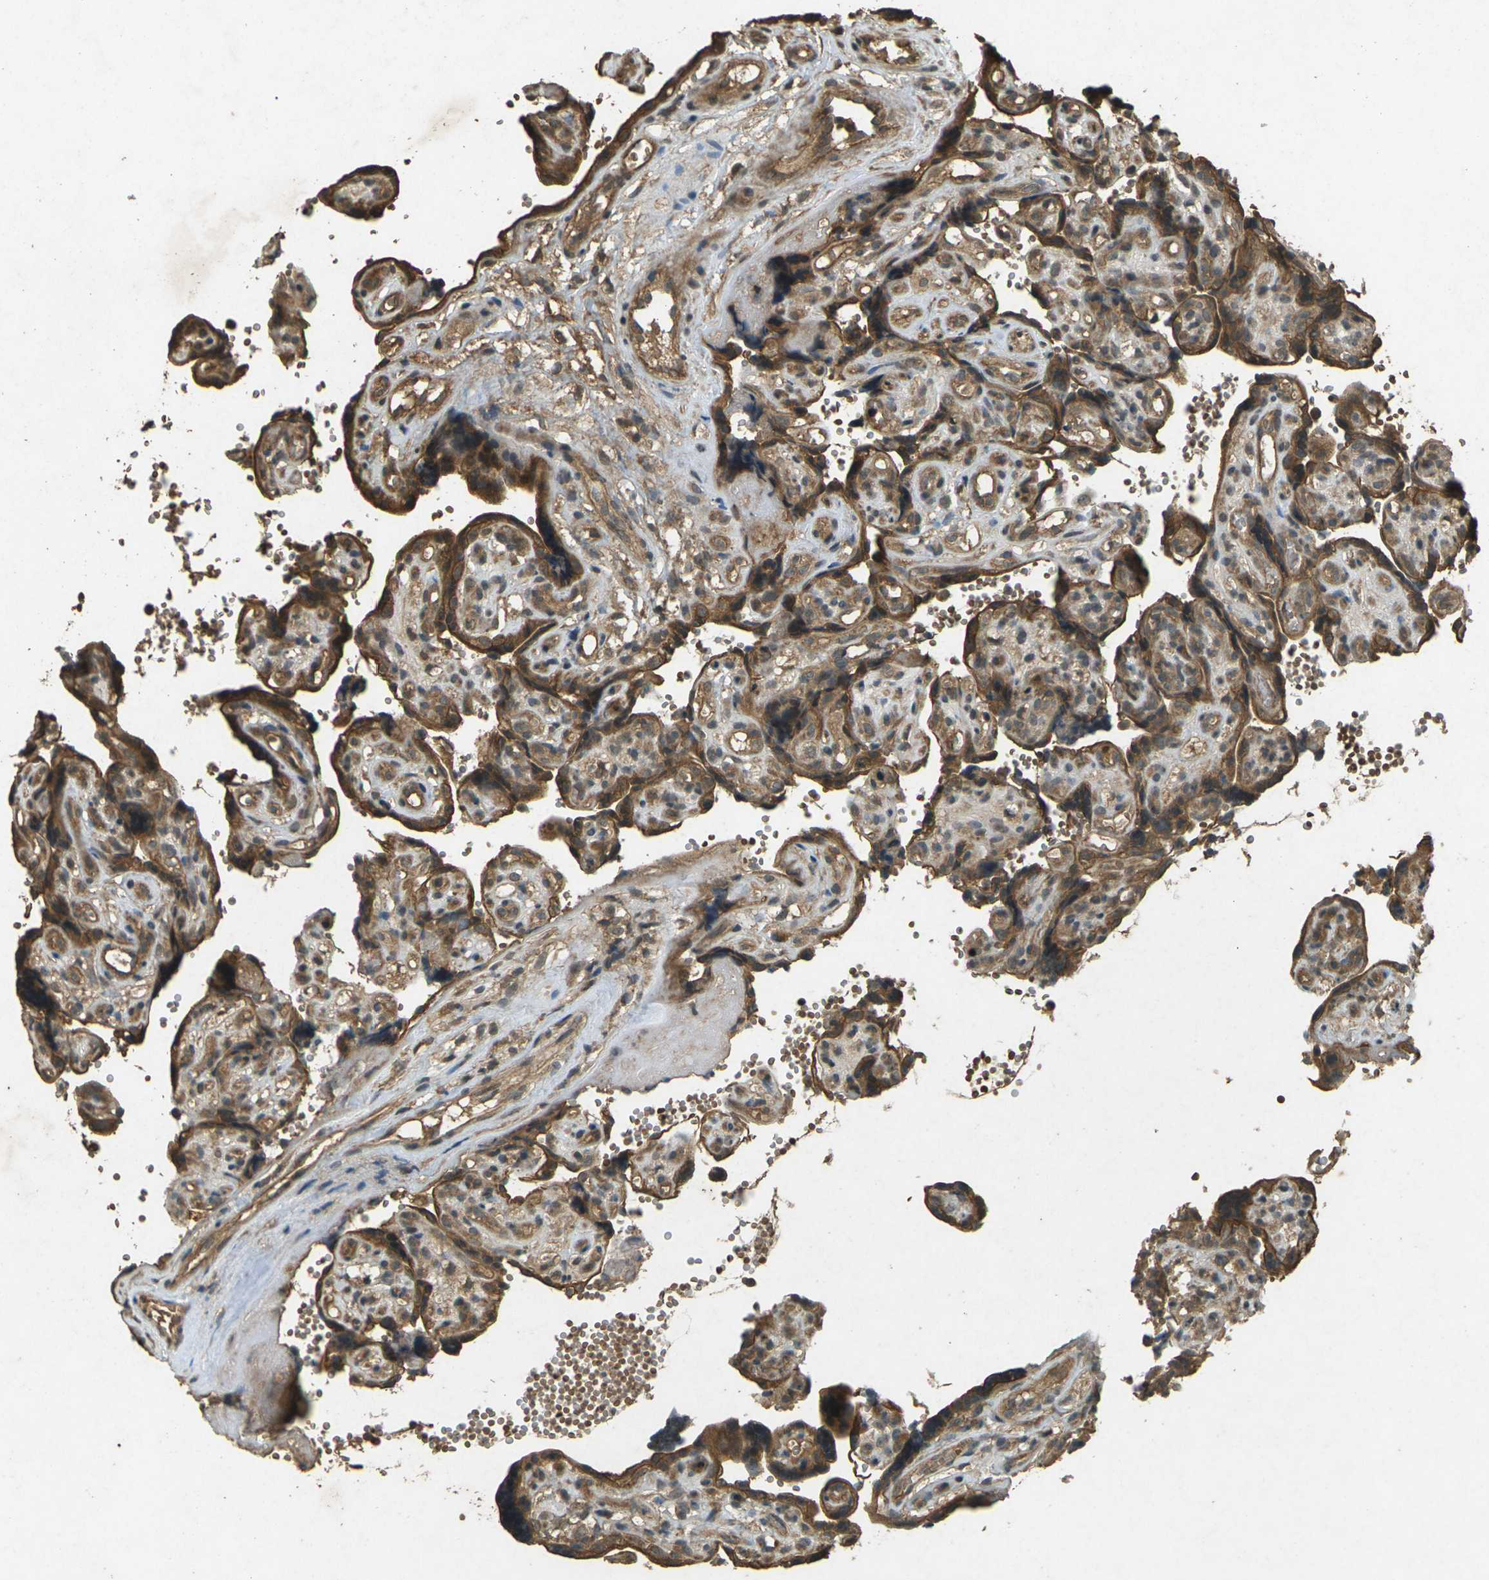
{"staining": {"intensity": "strong", "quantity": ">75%", "location": "cytoplasmic/membranous"}, "tissue": "placenta", "cell_type": "Trophoblastic cells", "image_type": "normal", "snomed": [{"axis": "morphology", "description": "Normal tissue, NOS"}, {"axis": "topography", "description": "Placenta"}], "caption": "This is a photomicrograph of immunohistochemistry (IHC) staining of benign placenta, which shows strong expression in the cytoplasmic/membranous of trophoblastic cells.", "gene": "TAP1", "patient": {"sex": "female", "age": 30}}